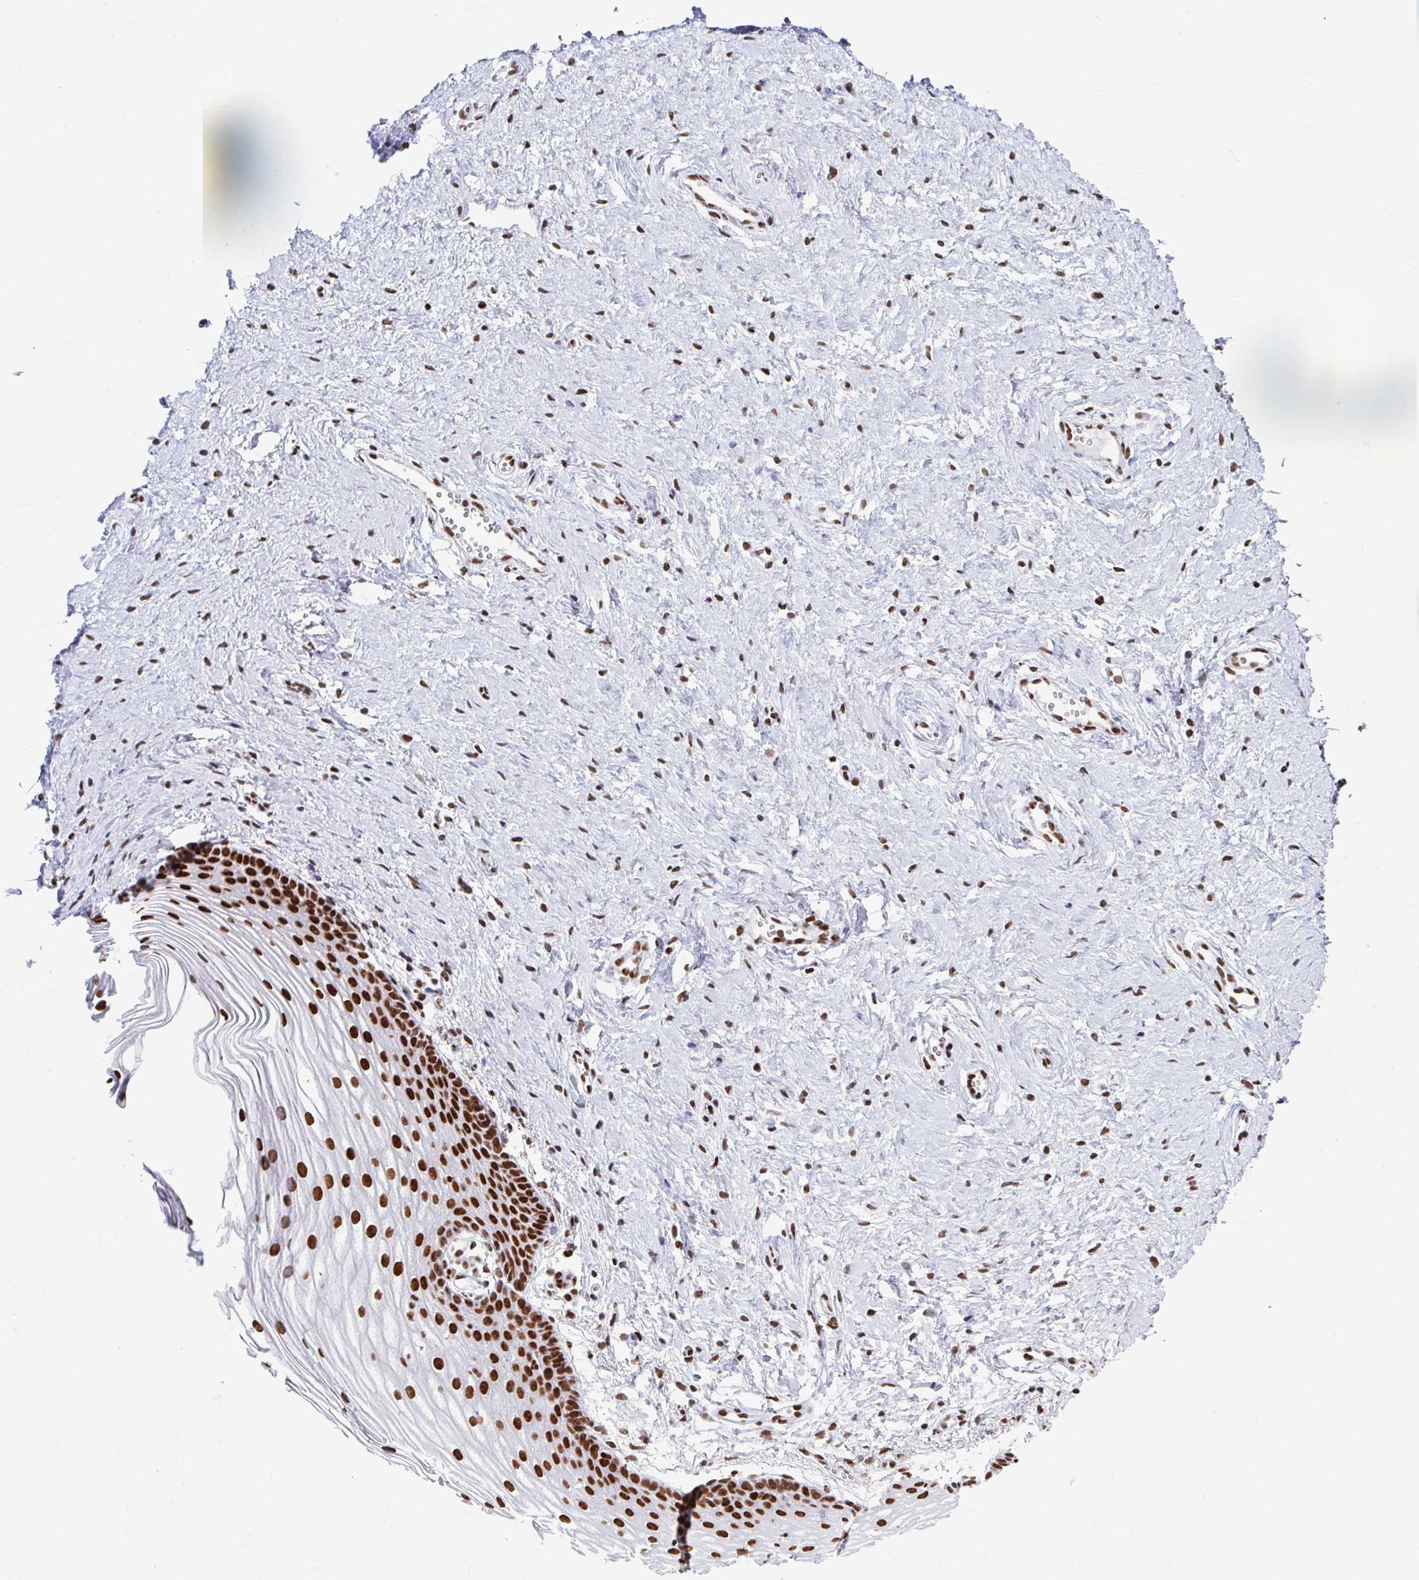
{"staining": {"intensity": "strong", "quantity": ">75%", "location": "nuclear"}, "tissue": "vagina", "cell_type": "Squamous epithelial cells", "image_type": "normal", "snomed": [{"axis": "morphology", "description": "Normal tissue, NOS"}, {"axis": "topography", "description": "Vagina"}], "caption": "The immunohistochemical stain shows strong nuclear staining in squamous epithelial cells of benign vagina.", "gene": "KHDRBS1", "patient": {"sex": "female", "age": 56}}